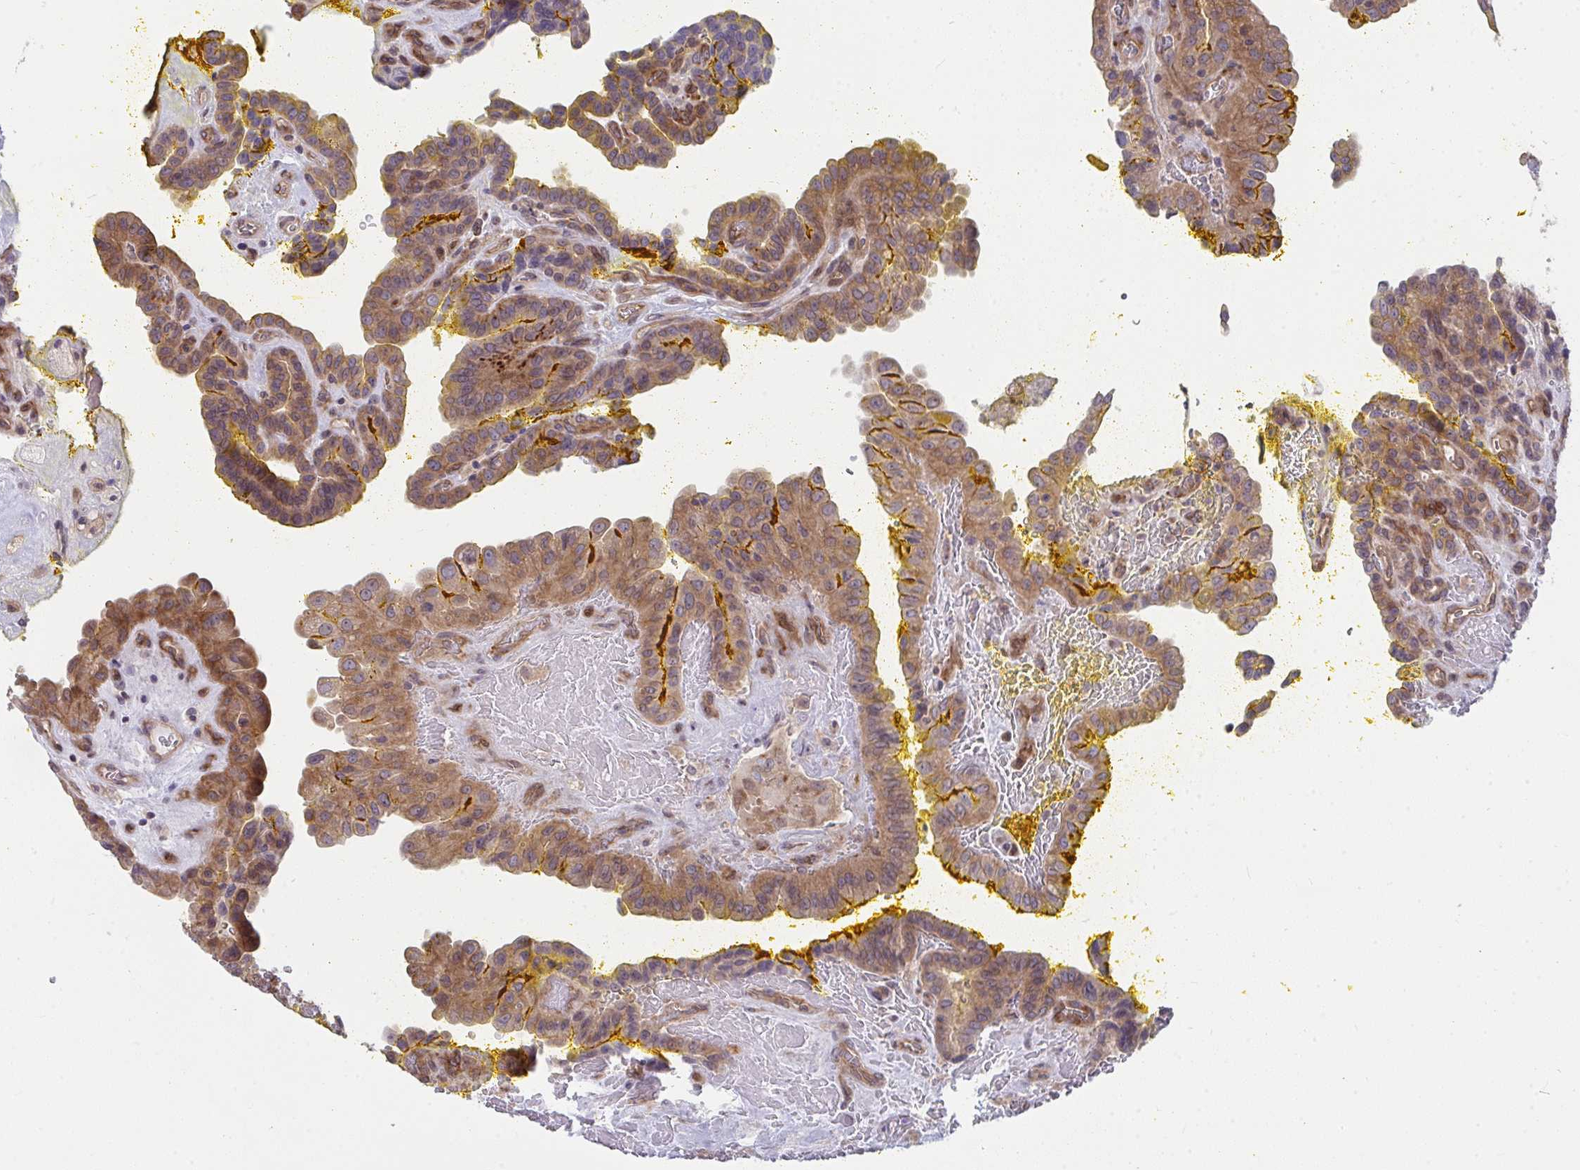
{"staining": {"intensity": "moderate", "quantity": ">75%", "location": "cytoplasmic/membranous"}, "tissue": "thyroid cancer", "cell_type": "Tumor cells", "image_type": "cancer", "snomed": [{"axis": "morphology", "description": "Papillary adenocarcinoma, NOS"}, {"axis": "topography", "description": "Thyroid gland"}], "caption": "Tumor cells display moderate cytoplasmic/membranous staining in about >75% of cells in thyroid cancer.", "gene": "CASP9", "patient": {"sex": "male", "age": 87}}